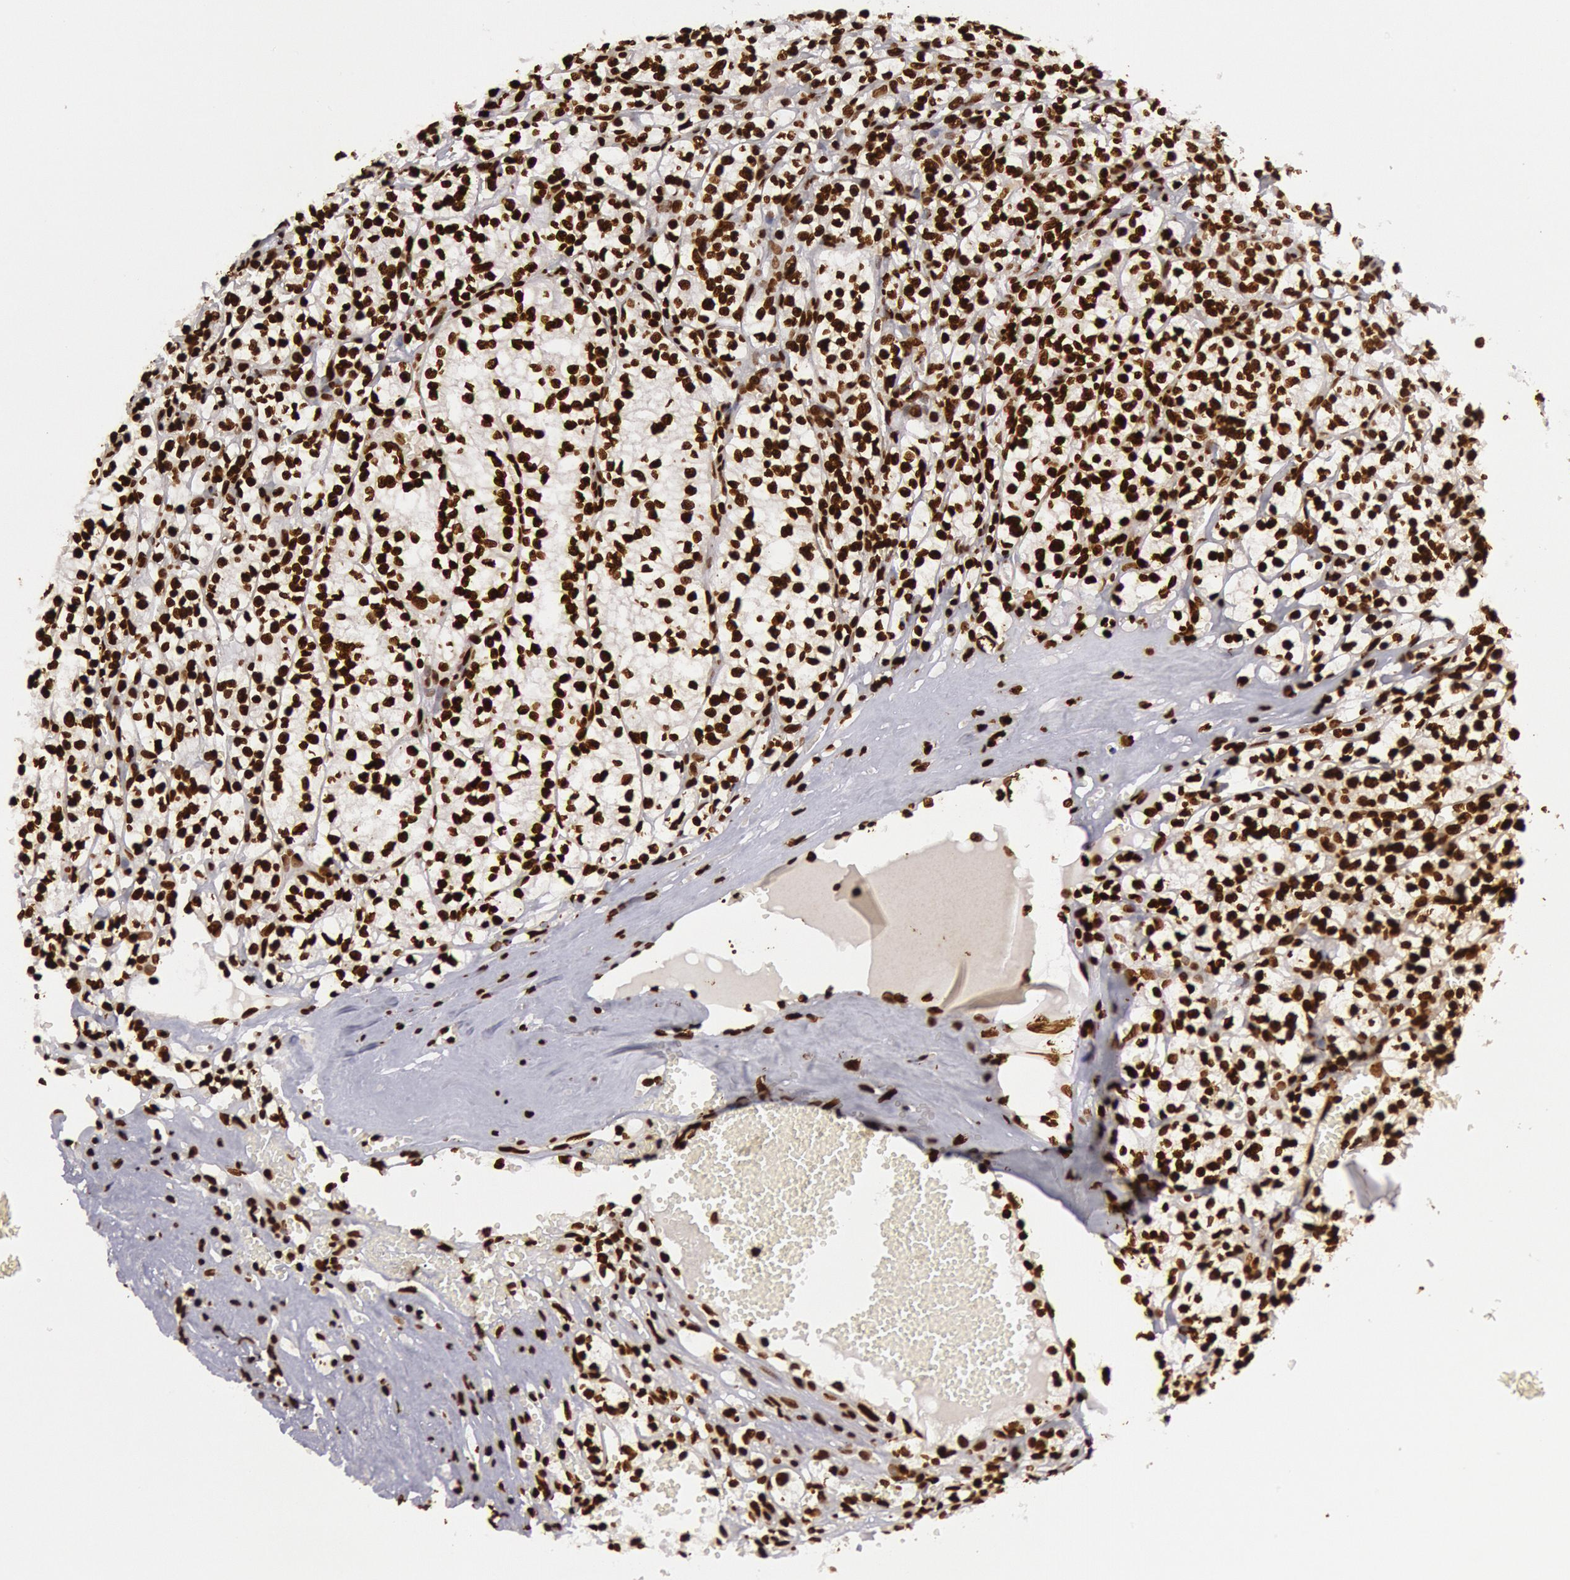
{"staining": {"intensity": "strong", "quantity": ">75%", "location": "nuclear"}, "tissue": "renal cancer", "cell_type": "Tumor cells", "image_type": "cancer", "snomed": [{"axis": "morphology", "description": "Adenocarcinoma, NOS"}, {"axis": "topography", "description": "Kidney"}], "caption": "IHC staining of renal cancer, which exhibits high levels of strong nuclear expression in approximately >75% of tumor cells indicating strong nuclear protein staining. The staining was performed using DAB (3,3'-diaminobenzidine) (brown) for protein detection and nuclei were counterstained in hematoxylin (blue).", "gene": "H3-4", "patient": {"sex": "male", "age": 61}}